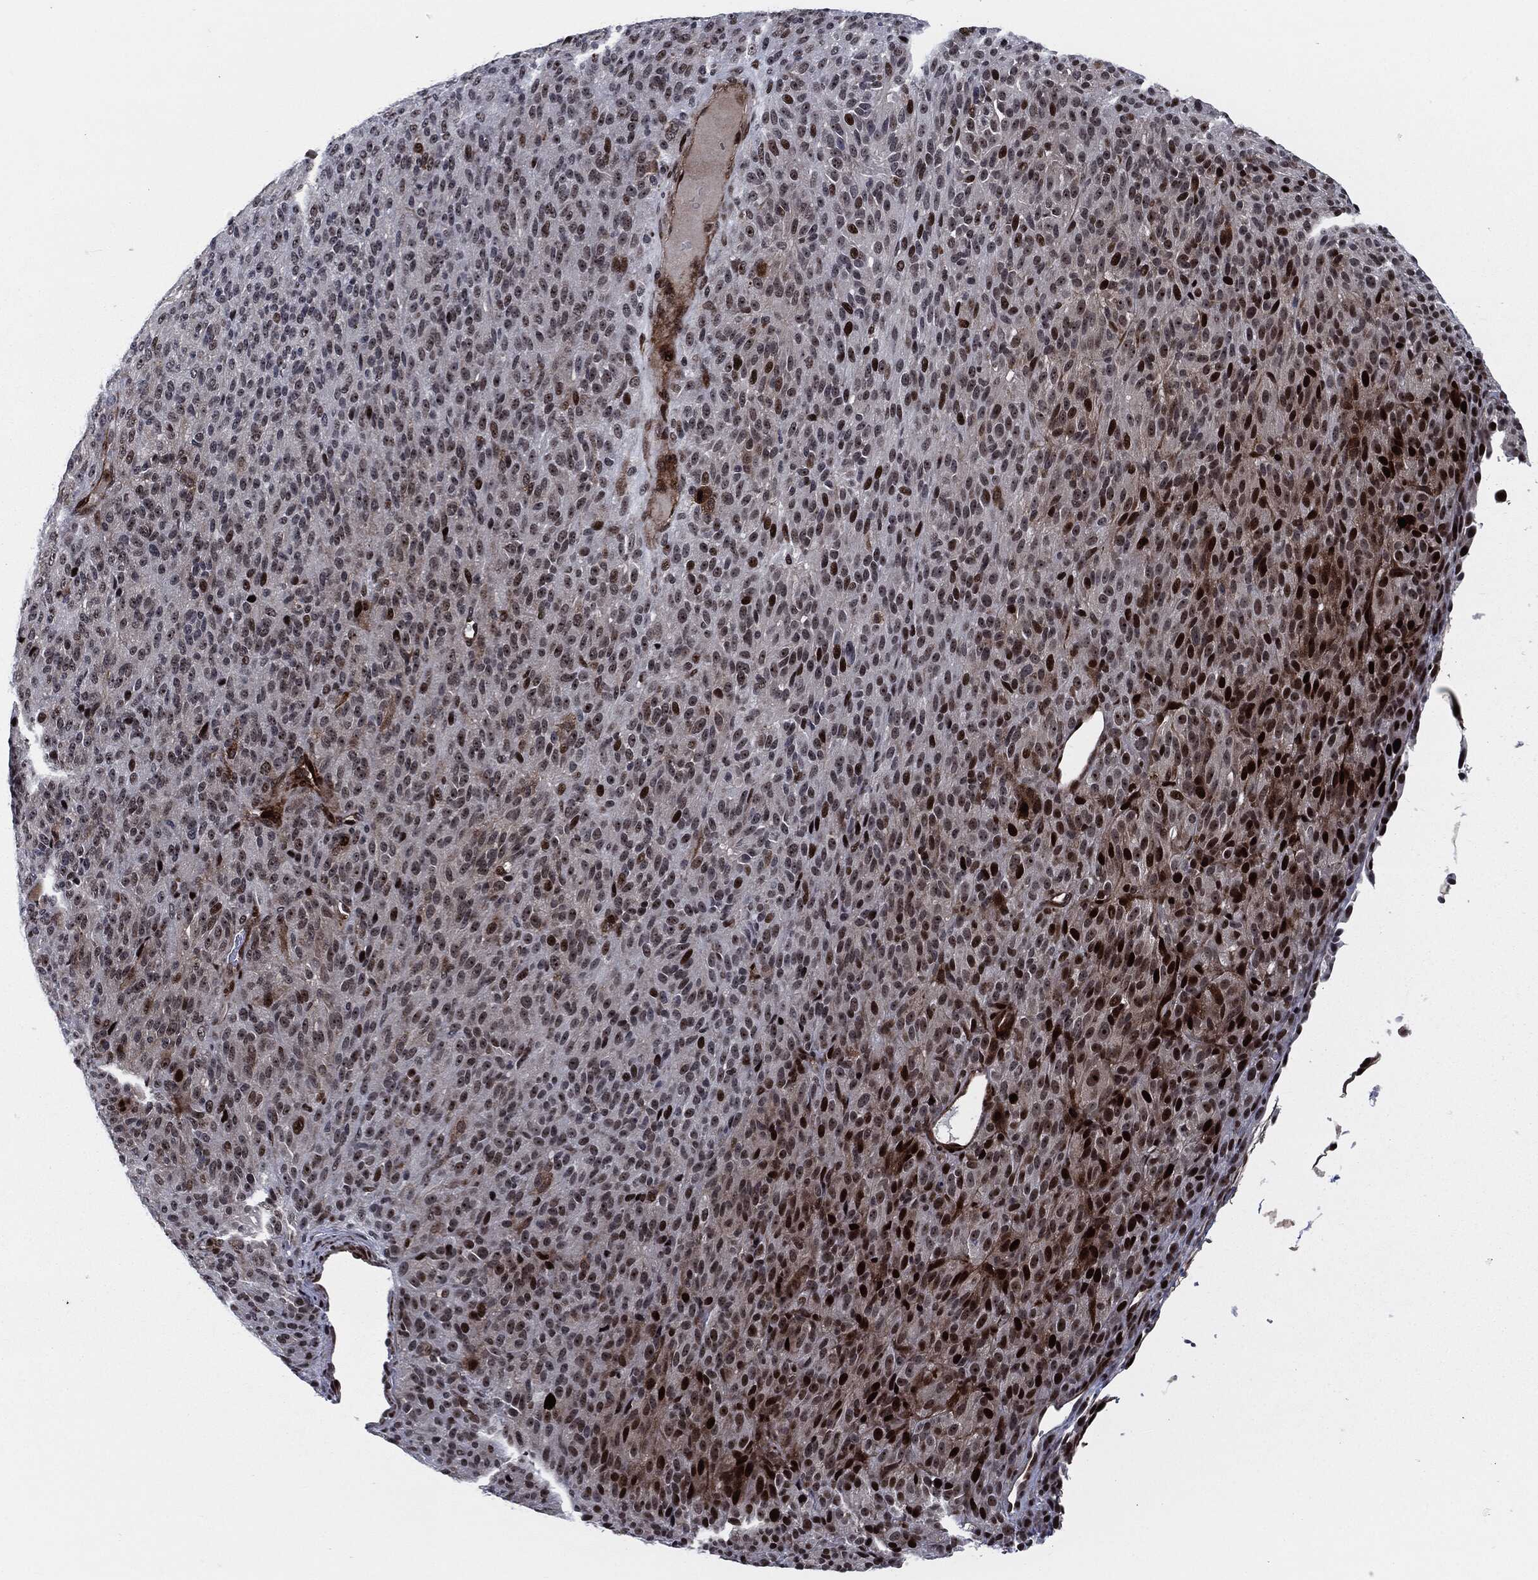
{"staining": {"intensity": "strong", "quantity": "<25%", "location": "nuclear"}, "tissue": "melanoma", "cell_type": "Tumor cells", "image_type": "cancer", "snomed": [{"axis": "morphology", "description": "Malignant melanoma, Metastatic site"}, {"axis": "topography", "description": "Brain"}], "caption": "Human melanoma stained for a protein (brown) demonstrates strong nuclear positive expression in approximately <25% of tumor cells.", "gene": "AKT2", "patient": {"sex": "female", "age": 56}}